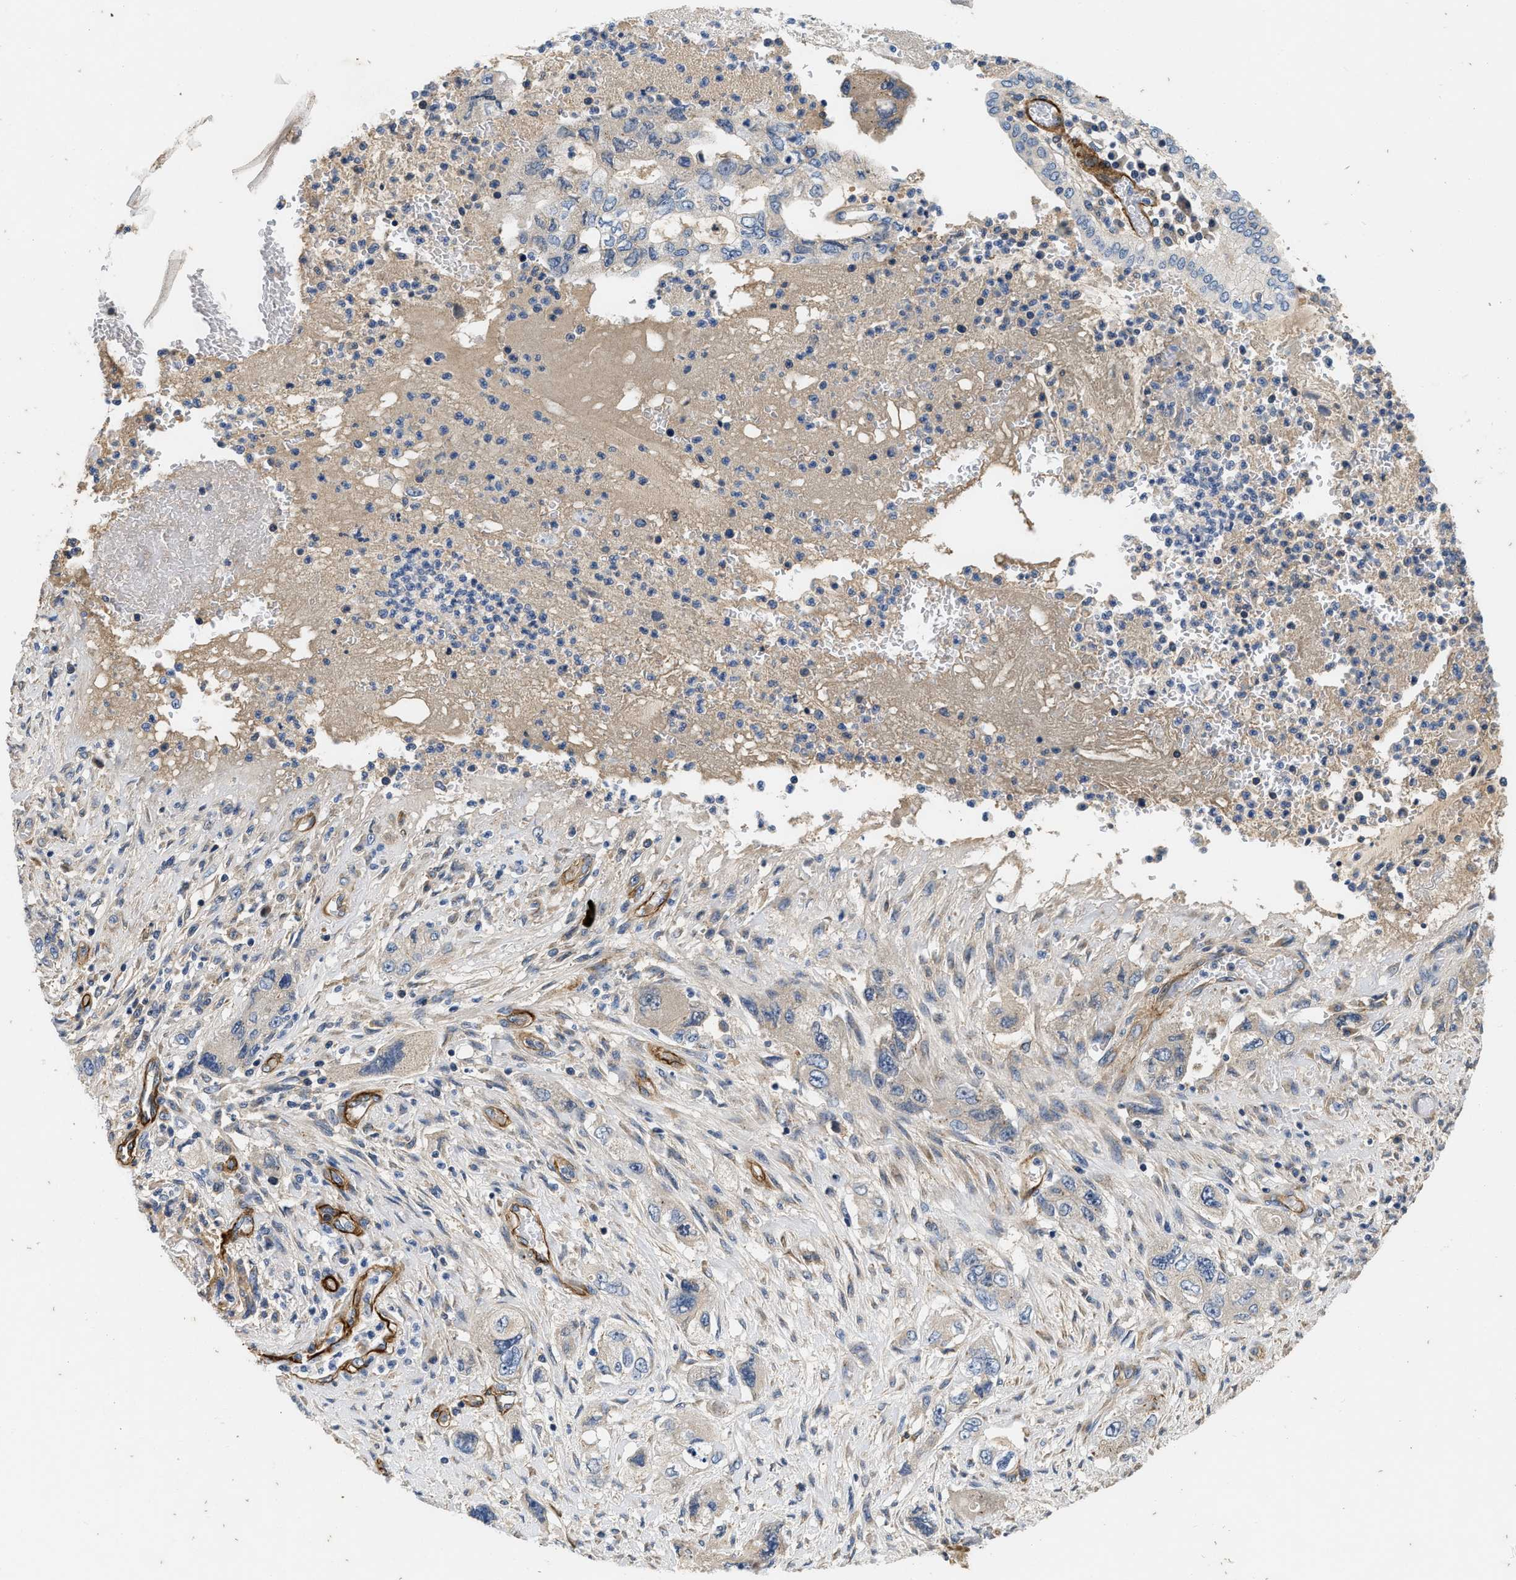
{"staining": {"intensity": "weak", "quantity": ">75%", "location": "cytoplasmic/membranous"}, "tissue": "pancreatic cancer", "cell_type": "Tumor cells", "image_type": "cancer", "snomed": [{"axis": "morphology", "description": "Adenocarcinoma, NOS"}, {"axis": "topography", "description": "Pancreas"}], "caption": "Pancreatic adenocarcinoma stained with immunohistochemistry (IHC) displays weak cytoplasmic/membranous staining in about >75% of tumor cells. Immunohistochemistry stains the protein of interest in brown and the nuclei are stained blue.", "gene": "NME6", "patient": {"sex": "female", "age": 73}}